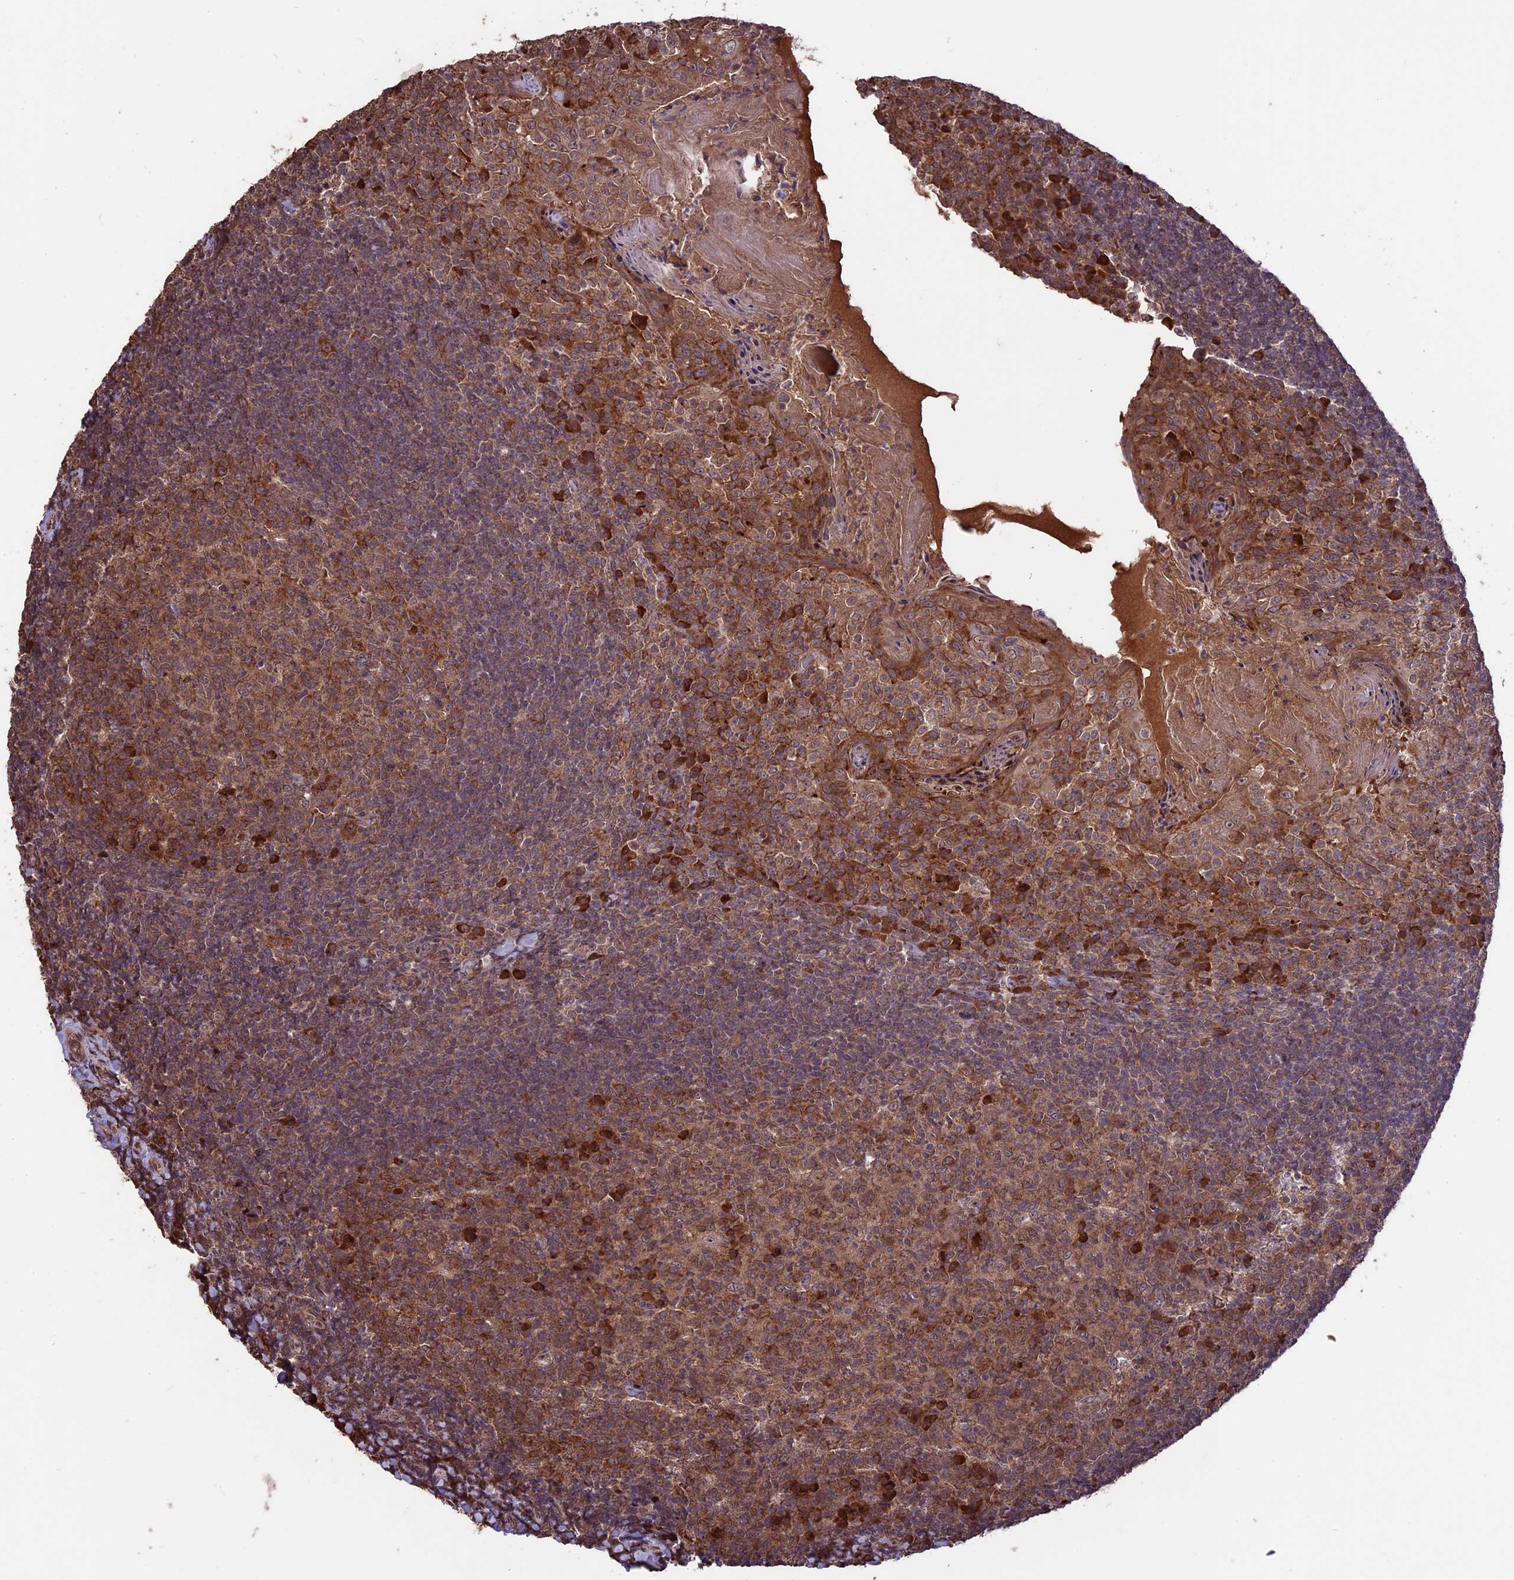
{"staining": {"intensity": "moderate", "quantity": ">75%", "location": "cytoplasmic/membranous"}, "tissue": "tonsil", "cell_type": "Germinal center cells", "image_type": "normal", "snomed": [{"axis": "morphology", "description": "Normal tissue, NOS"}, {"axis": "topography", "description": "Tonsil"}], "caption": "This photomicrograph demonstrates IHC staining of benign tonsil, with medium moderate cytoplasmic/membranous expression in about >75% of germinal center cells.", "gene": "ZNF598", "patient": {"sex": "female", "age": 10}}